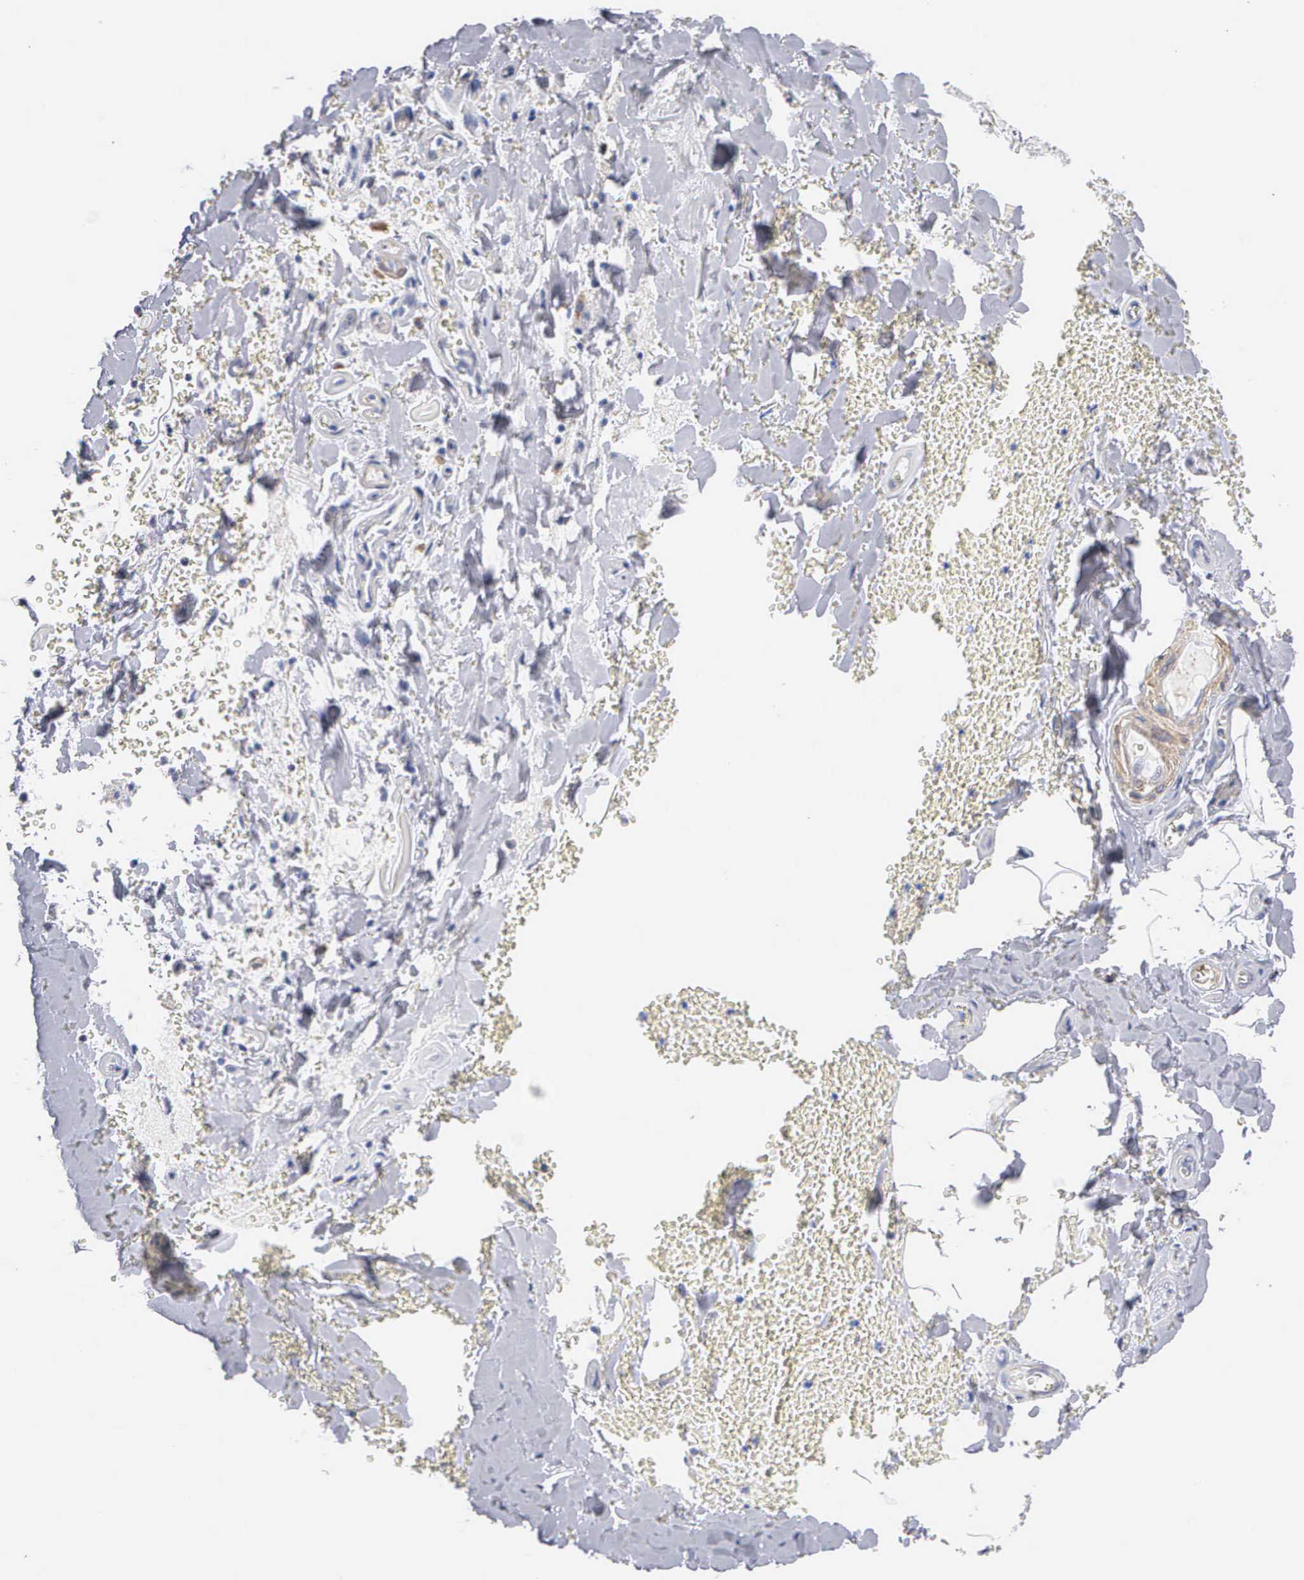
{"staining": {"intensity": "negative", "quantity": "none", "location": "none"}, "tissue": "adipose tissue", "cell_type": "Adipocytes", "image_type": "normal", "snomed": [{"axis": "morphology", "description": "Normal tissue, NOS"}, {"axis": "topography", "description": "Cartilage tissue"}, {"axis": "topography", "description": "Lung"}], "caption": "Adipocytes are negative for protein expression in normal human adipose tissue. (Brightfield microscopy of DAB (3,3'-diaminobenzidine) immunohistochemistry (IHC) at high magnification).", "gene": "ELFN2", "patient": {"sex": "male", "age": 65}}